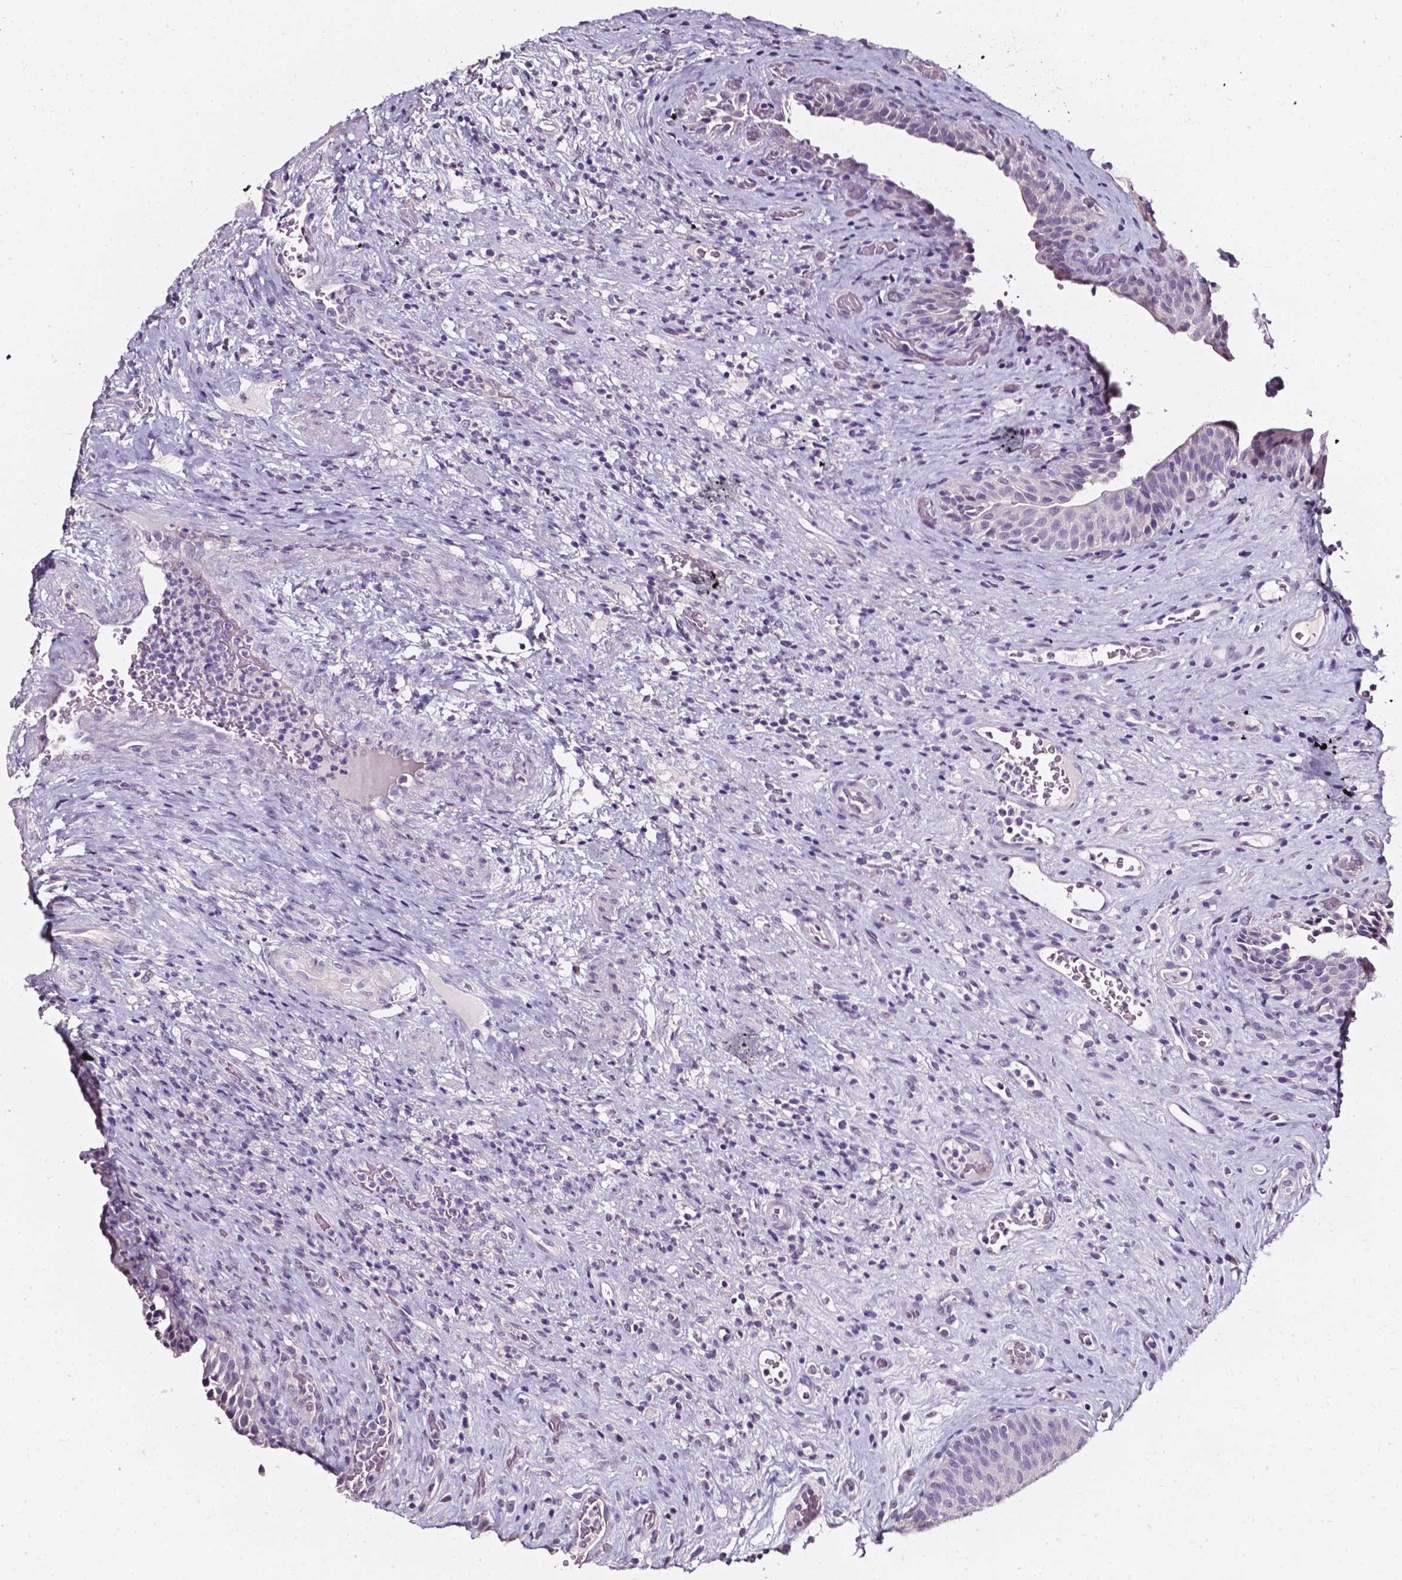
{"staining": {"intensity": "negative", "quantity": "none", "location": "none"}, "tissue": "urinary bladder", "cell_type": "Urothelial cells", "image_type": "normal", "snomed": [{"axis": "morphology", "description": "Normal tissue, NOS"}, {"axis": "topography", "description": "Urinary bladder"}, {"axis": "topography", "description": "Peripheral nerve tissue"}], "caption": "Immunohistochemistry (IHC) image of normal urinary bladder: human urinary bladder stained with DAB displays no significant protein expression in urothelial cells.", "gene": "AKR1B10", "patient": {"sex": "male", "age": 66}}